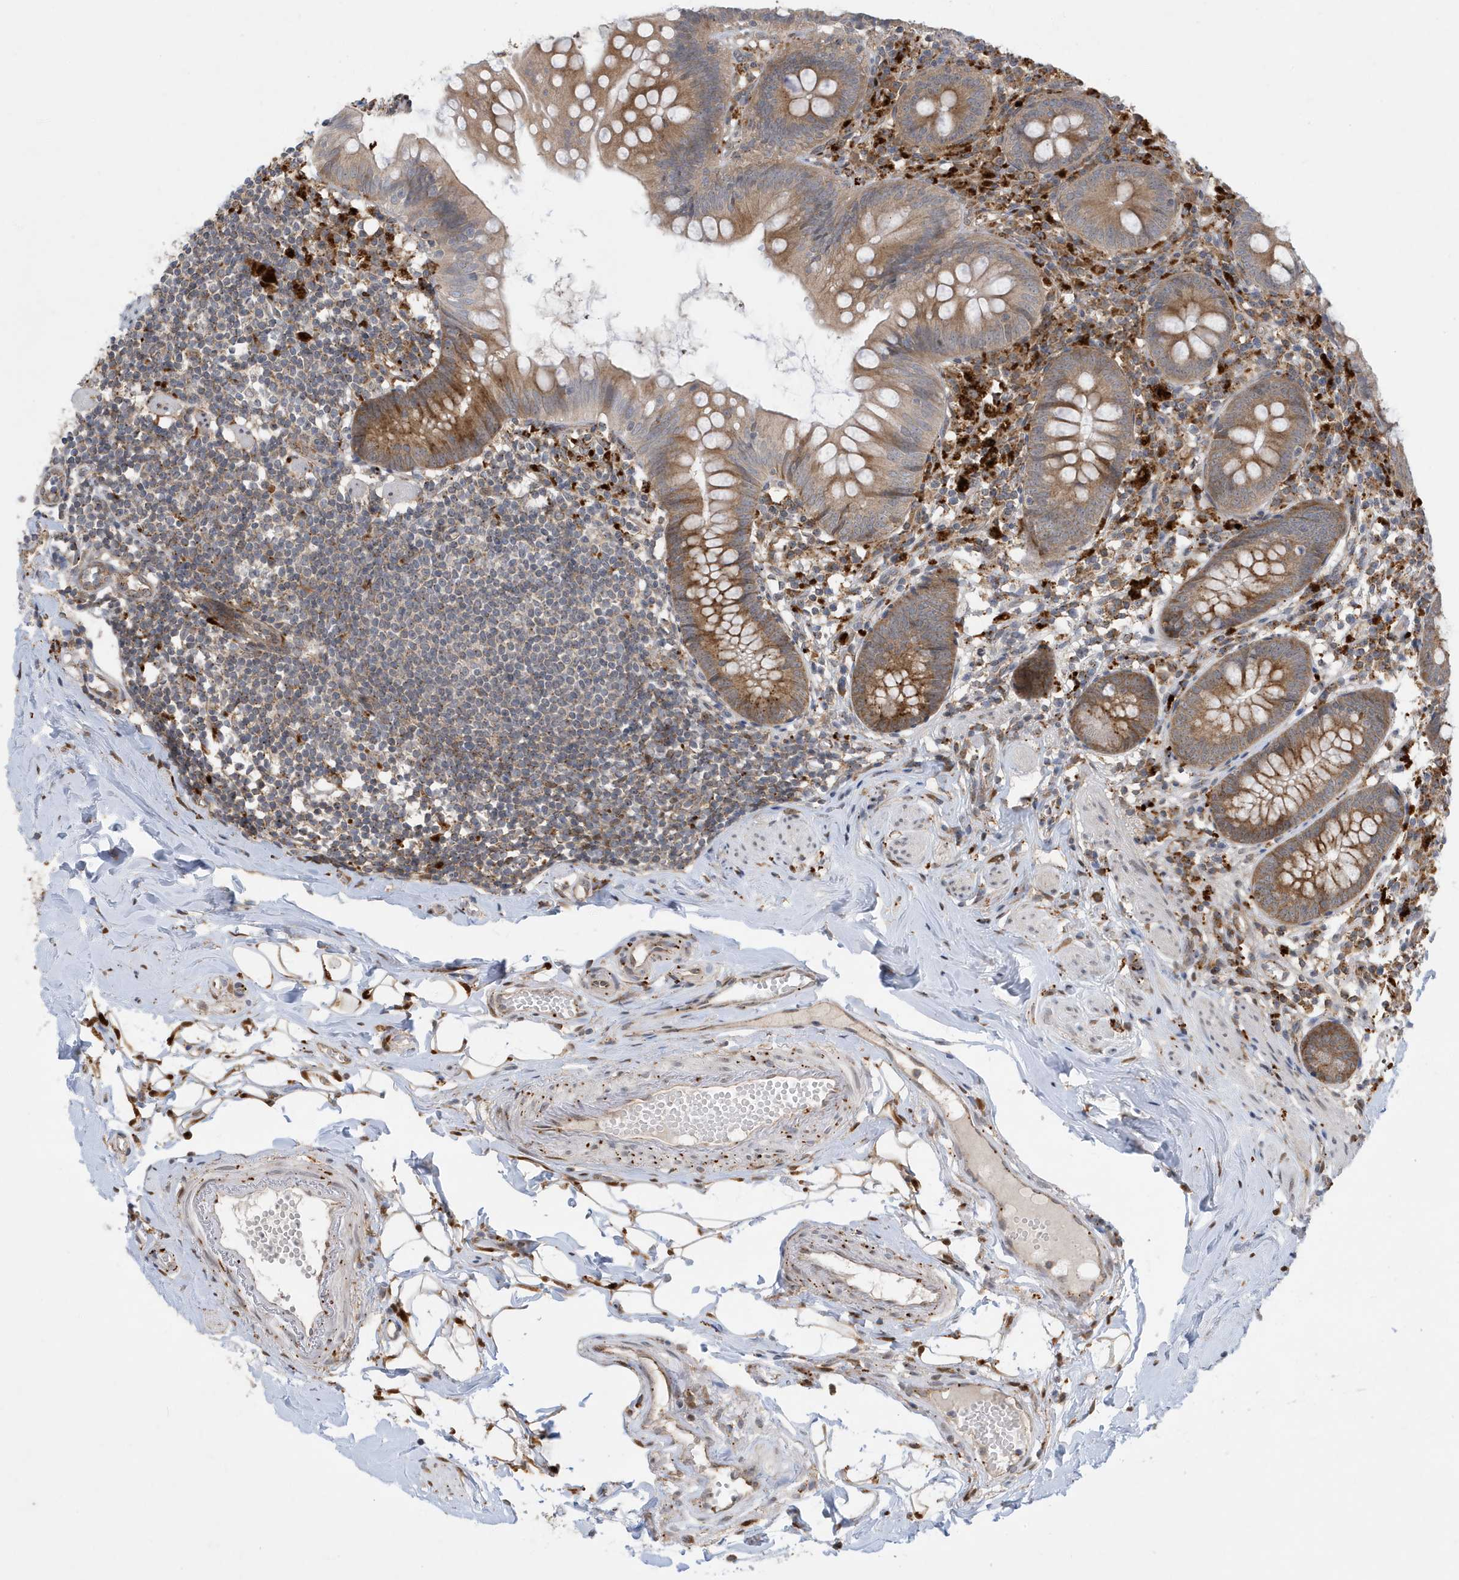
{"staining": {"intensity": "moderate", "quantity": ">75%", "location": "cytoplasmic/membranous"}, "tissue": "appendix", "cell_type": "Glandular cells", "image_type": "normal", "snomed": [{"axis": "morphology", "description": "Normal tissue, NOS"}, {"axis": "topography", "description": "Appendix"}], "caption": "Moderate cytoplasmic/membranous staining for a protein is identified in about >75% of glandular cells of benign appendix using immunohistochemistry.", "gene": "ZNF507", "patient": {"sex": "female", "age": 62}}